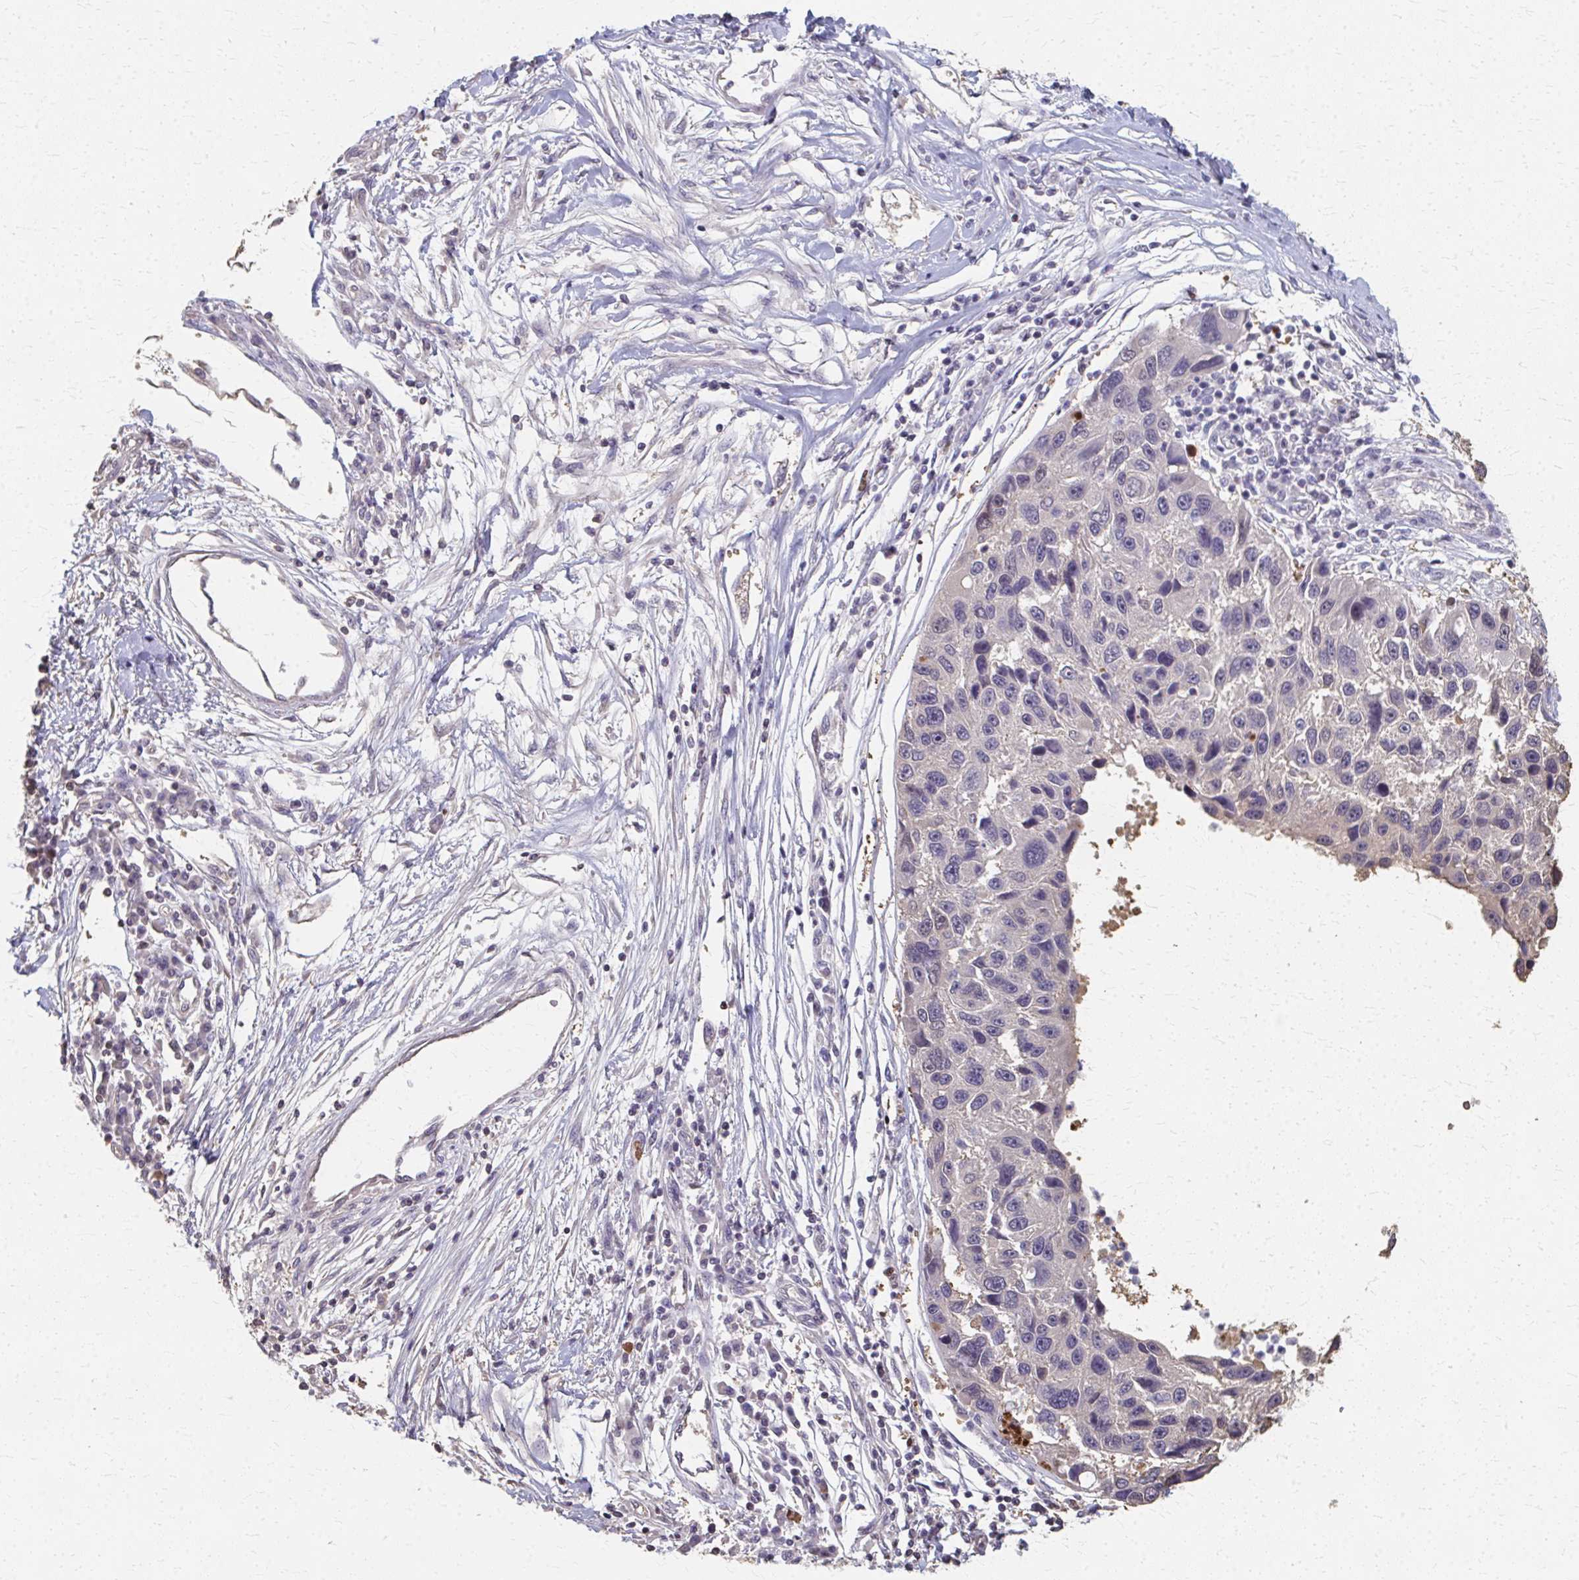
{"staining": {"intensity": "negative", "quantity": "none", "location": "none"}, "tissue": "melanoma", "cell_type": "Tumor cells", "image_type": "cancer", "snomed": [{"axis": "morphology", "description": "Malignant melanoma, NOS"}, {"axis": "topography", "description": "Skin"}], "caption": "Immunohistochemistry image of neoplastic tissue: human malignant melanoma stained with DAB reveals no significant protein expression in tumor cells. (Stains: DAB (3,3'-diaminobenzidine) immunohistochemistry with hematoxylin counter stain, Microscopy: brightfield microscopy at high magnification).", "gene": "RABGAP1L", "patient": {"sex": "male", "age": 53}}